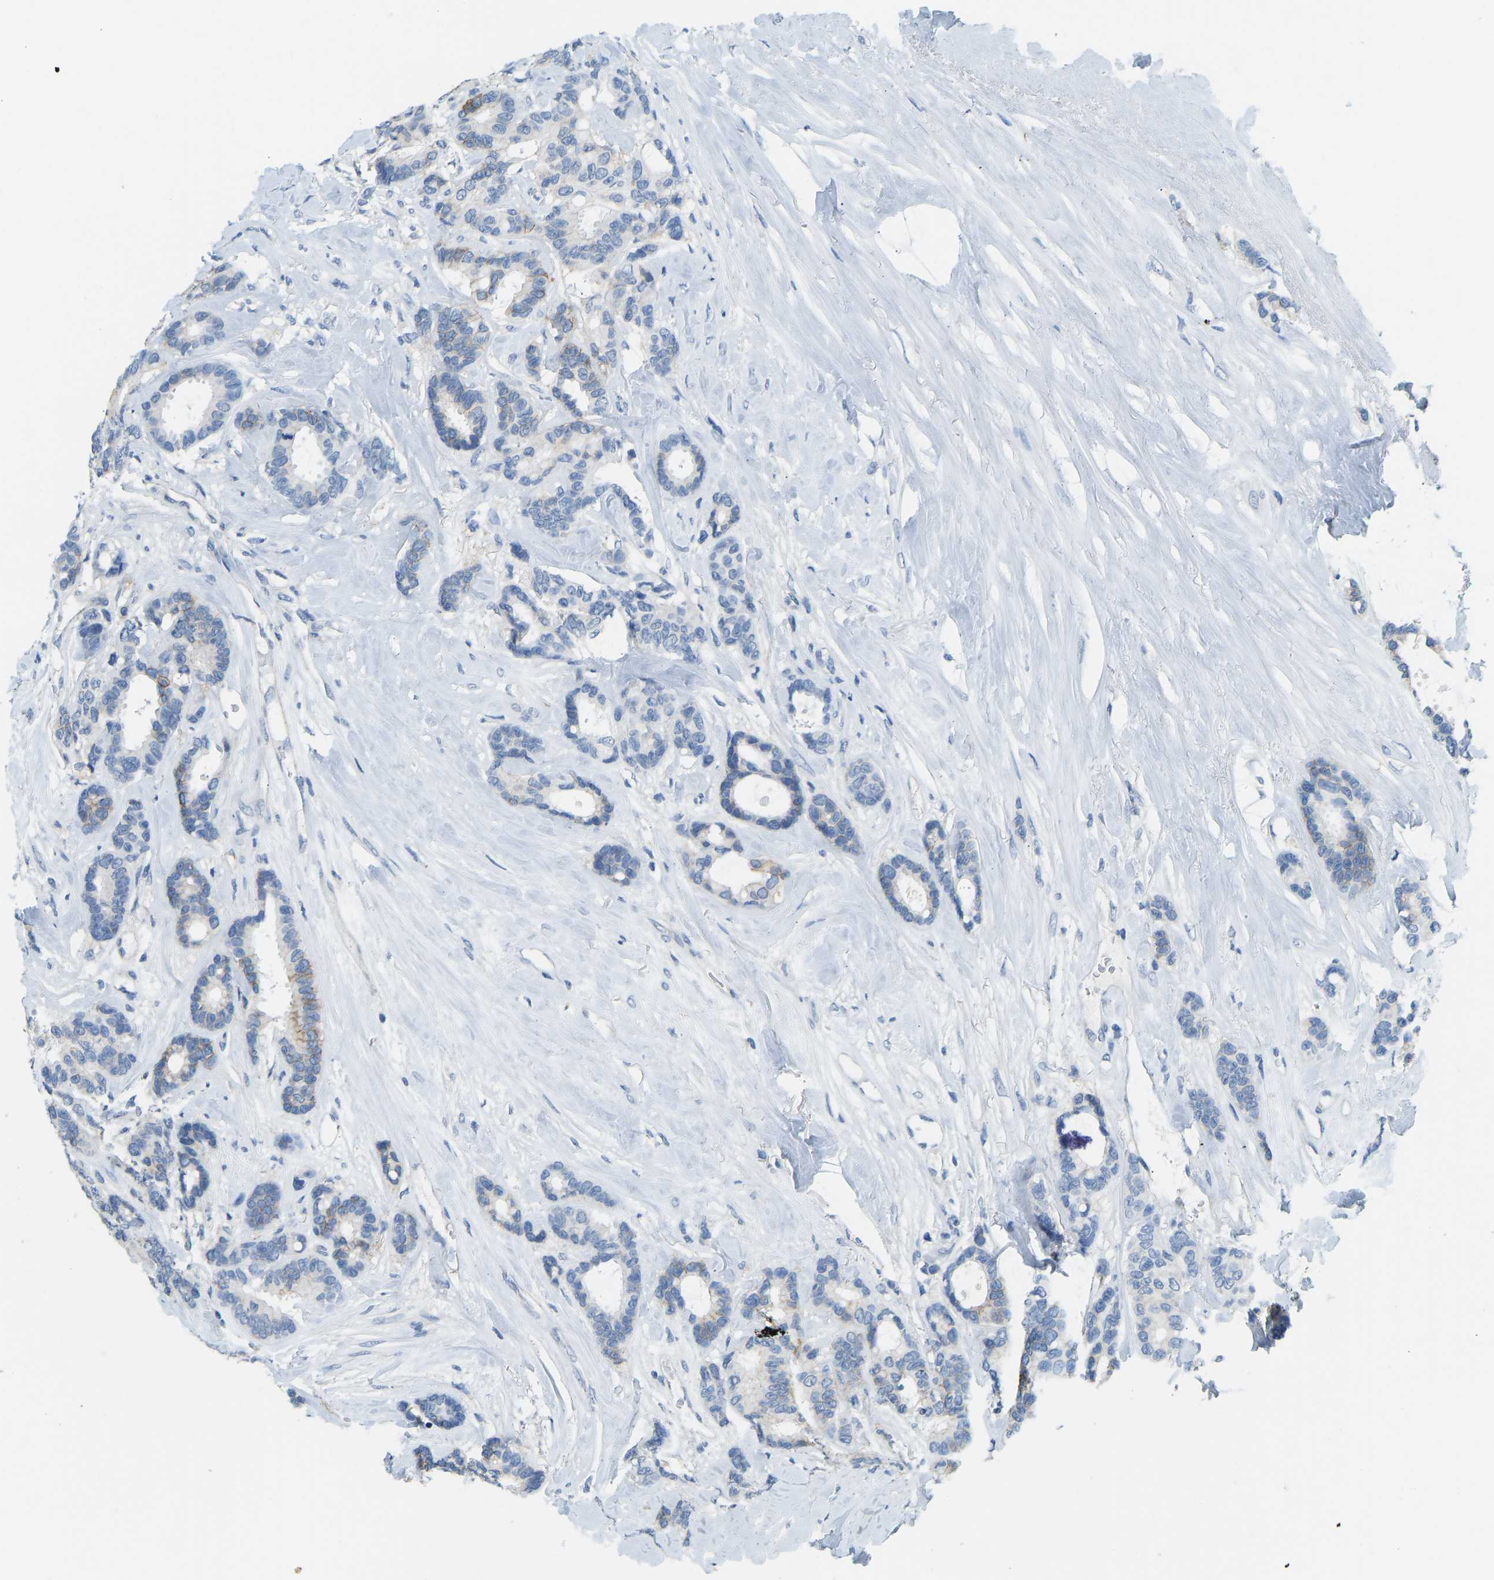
{"staining": {"intensity": "moderate", "quantity": "<25%", "location": "cytoplasmic/membranous"}, "tissue": "breast cancer", "cell_type": "Tumor cells", "image_type": "cancer", "snomed": [{"axis": "morphology", "description": "Duct carcinoma"}, {"axis": "topography", "description": "Breast"}], "caption": "Tumor cells reveal low levels of moderate cytoplasmic/membranous staining in about <25% of cells in breast cancer.", "gene": "ATP1A1", "patient": {"sex": "female", "age": 87}}